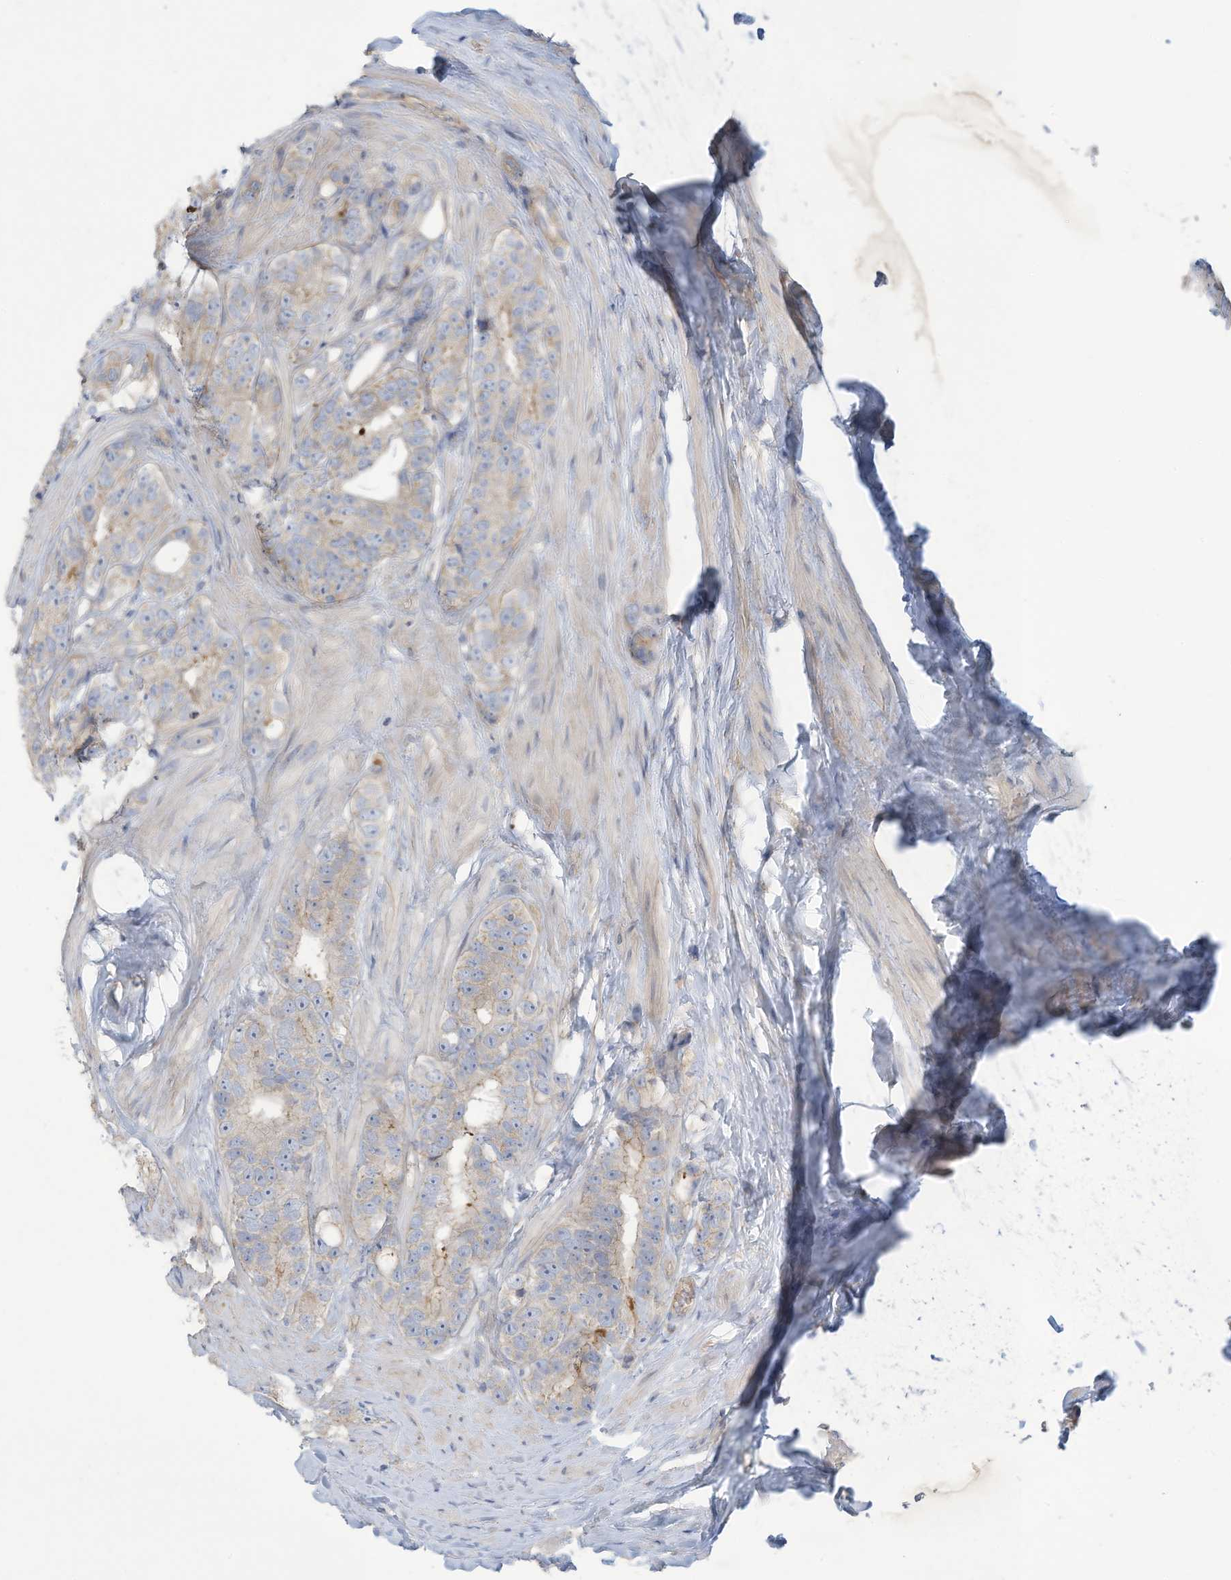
{"staining": {"intensity": "negative", "quantity": "none", "location": "none"}, "tissue": "prostate cancer", "cell_type": "Tumor cells", "image_type": "cancer", "snomed": [{"axis": "morphology", "description": "Adenocarcinoma, High grade"}, {"axis": "topography", "description": "Prostate"}], "caption": "This is an immunohistochemistry micrograph of prostate cancer. There is no staining in tumor cells.", "gene": "ADAT2", "patient": {"sex": "male", "age": 56}}